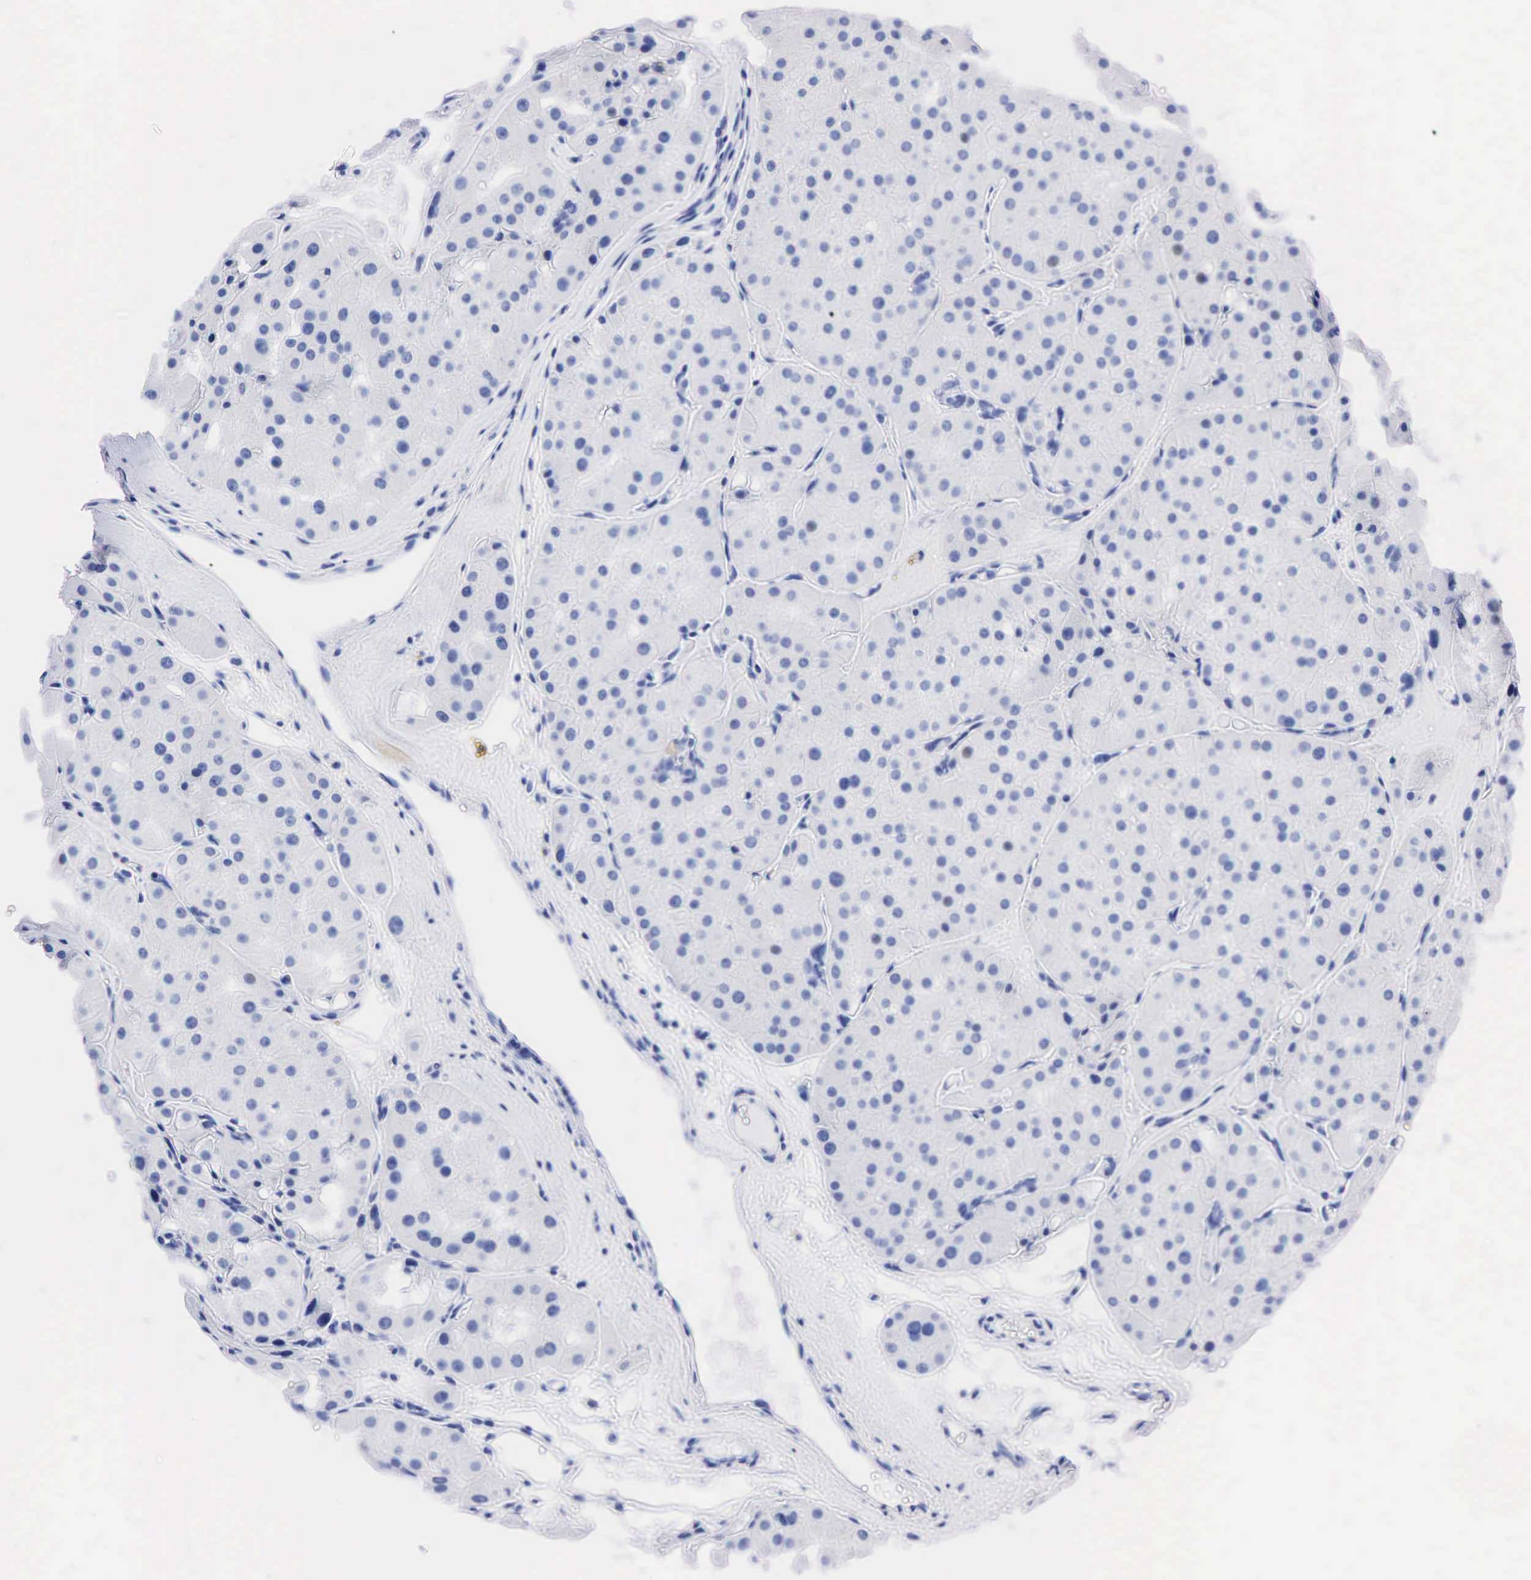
{"staining": {"intensity": "negative", "quantity": "none", "location": "none"}, "tissue": "renal cancer", "cell_type": "Tumor cells", "image_type": "cancer", "snomed": [{"axis": "morphology", "description": "Adenocarcinoma, uncertain malignant potential"}, {"axis": "topography", "description": "Kidney"}], "caption": "An image of renal cancer stained for a protein demonstrates no brown staining in tumor cells. (DAB IHC, high magnification).", "gene": "PTH", "patient": {"sex": "male", "age": 63}}